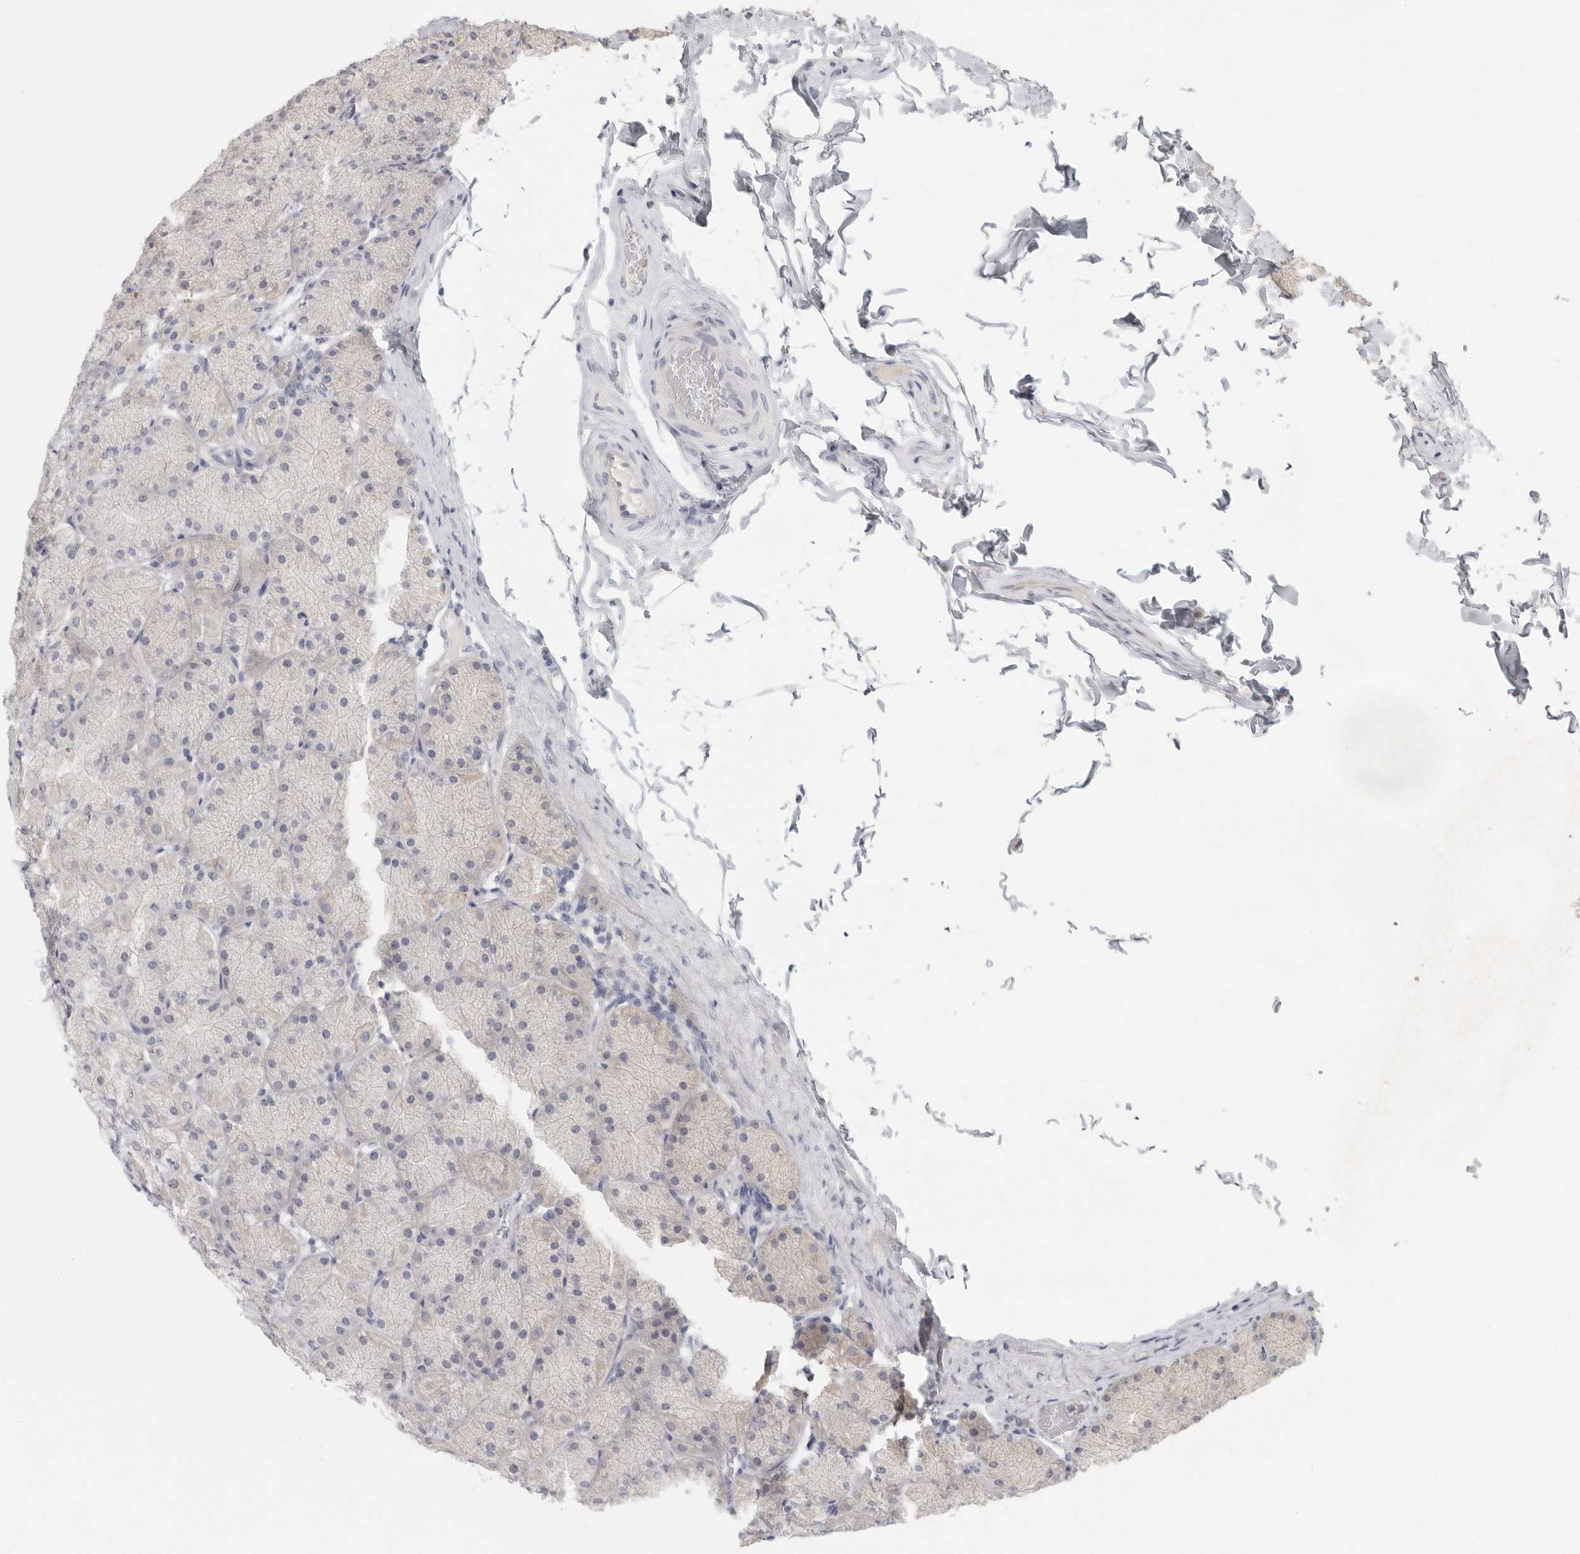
{"staining": {"intensity": "negative", "quantity": "none", "location": "none"}, "tissue": "stomach", "cell_type": "Glandular cells", "image_type": "normal", "snomed": [{"axis": "morphology", "description": "Normal tissue, NOS"}, {"axis": "topography", "description": "Stomach, upper"}], "caption": "Immunohistochemistry image of benign stomach: stomach stained with DAB (3,3'-diaminobenzidine) demonstrates no significant protein expression in glandular cells.", "gene": "DNAJC11", "patient": {"sex": "female", "age": 56}}